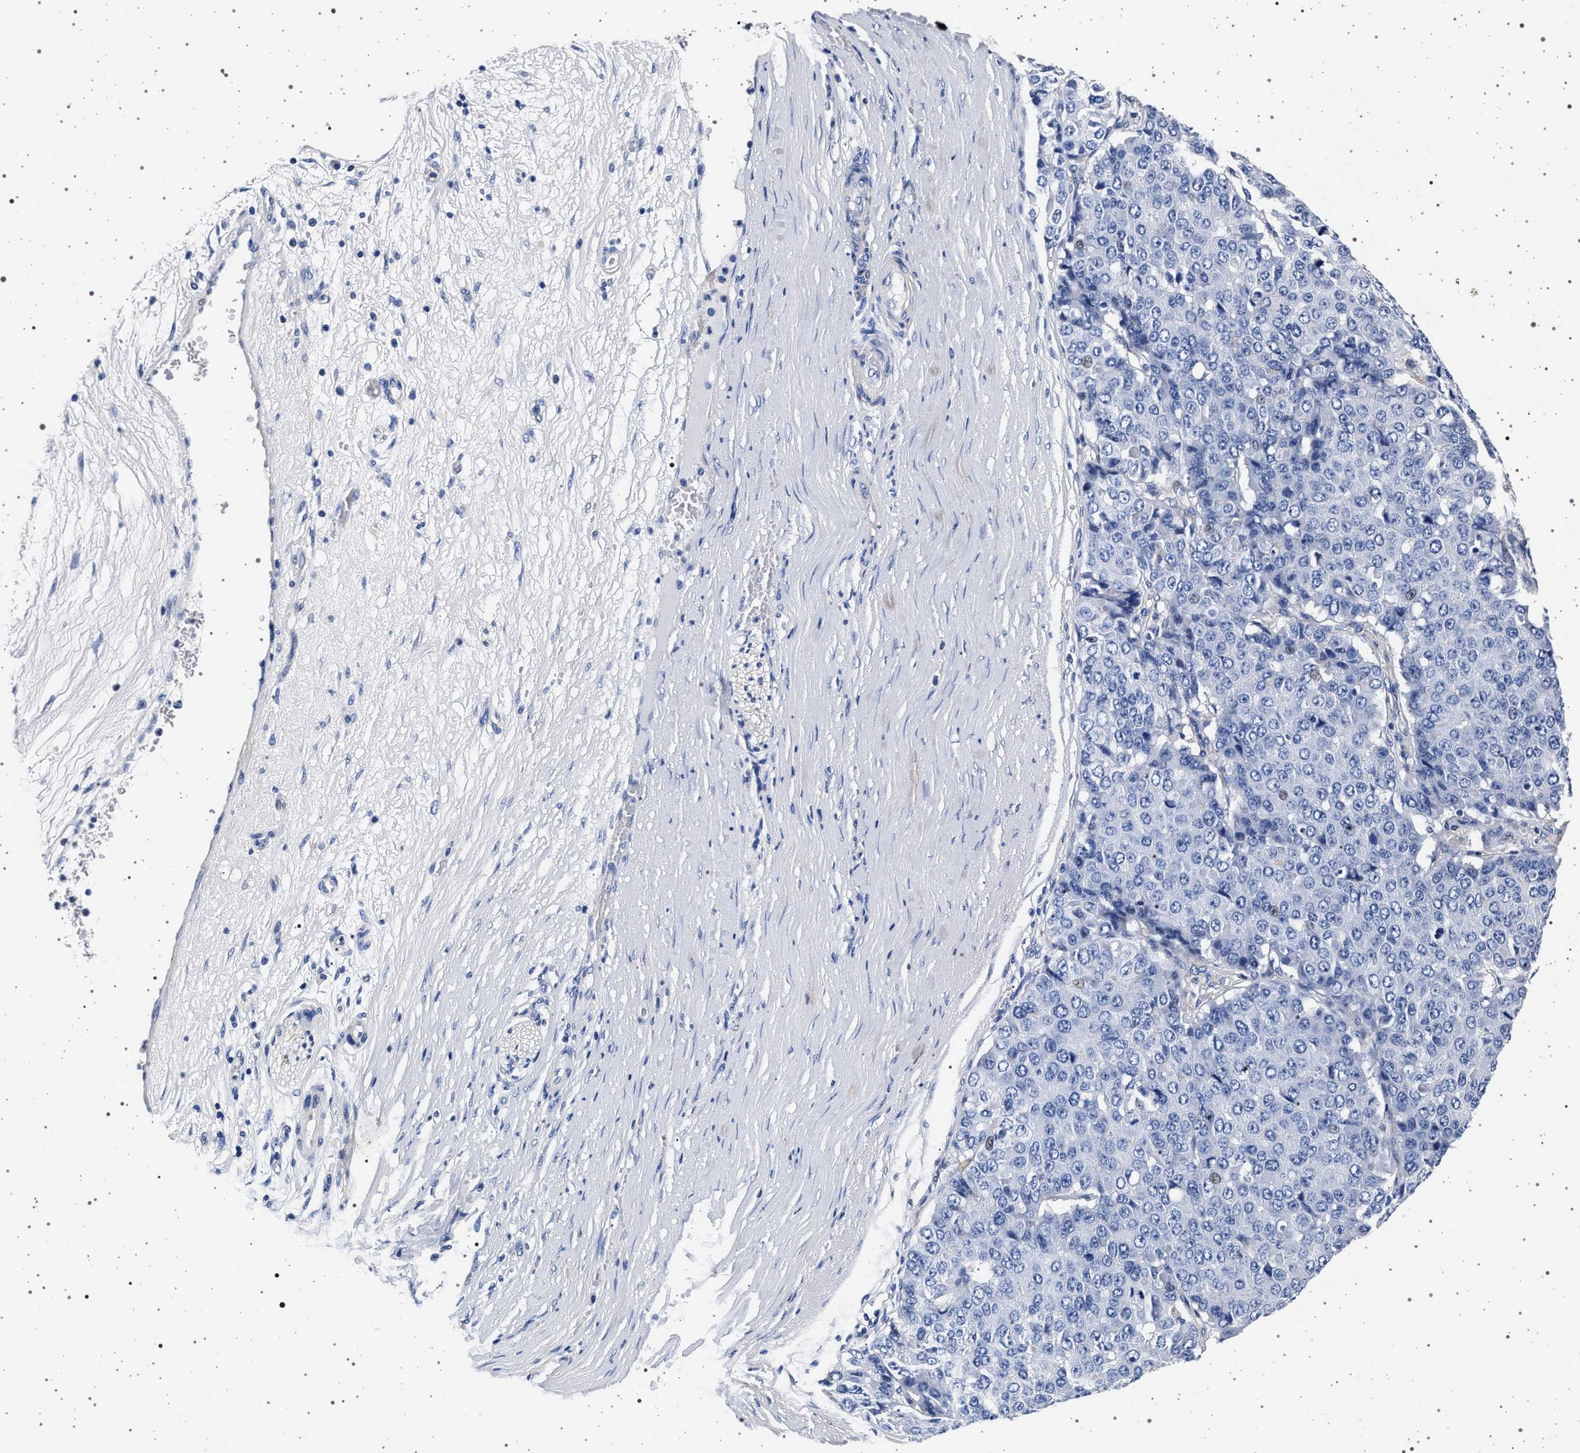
{"staining": {"intensity": "negative", "quantity": "none", "location": "none"}, "tissue": "pancreatic cancer", "cell_type": "Tumor cells", "image_type": "cancer", "snomed": [{"axis": "morphology", "description": "Adenocarcinoma, NOS"}, {"axis": "topography", "description": "Pancreas"}], "caption": "This is an IHC photomicrograph of pancreatic cancer (adenocarcinoma). There is no expression in tumor cells.", "gene": "SLC9A1", "patient": {"sex": "male", "age": 50}}